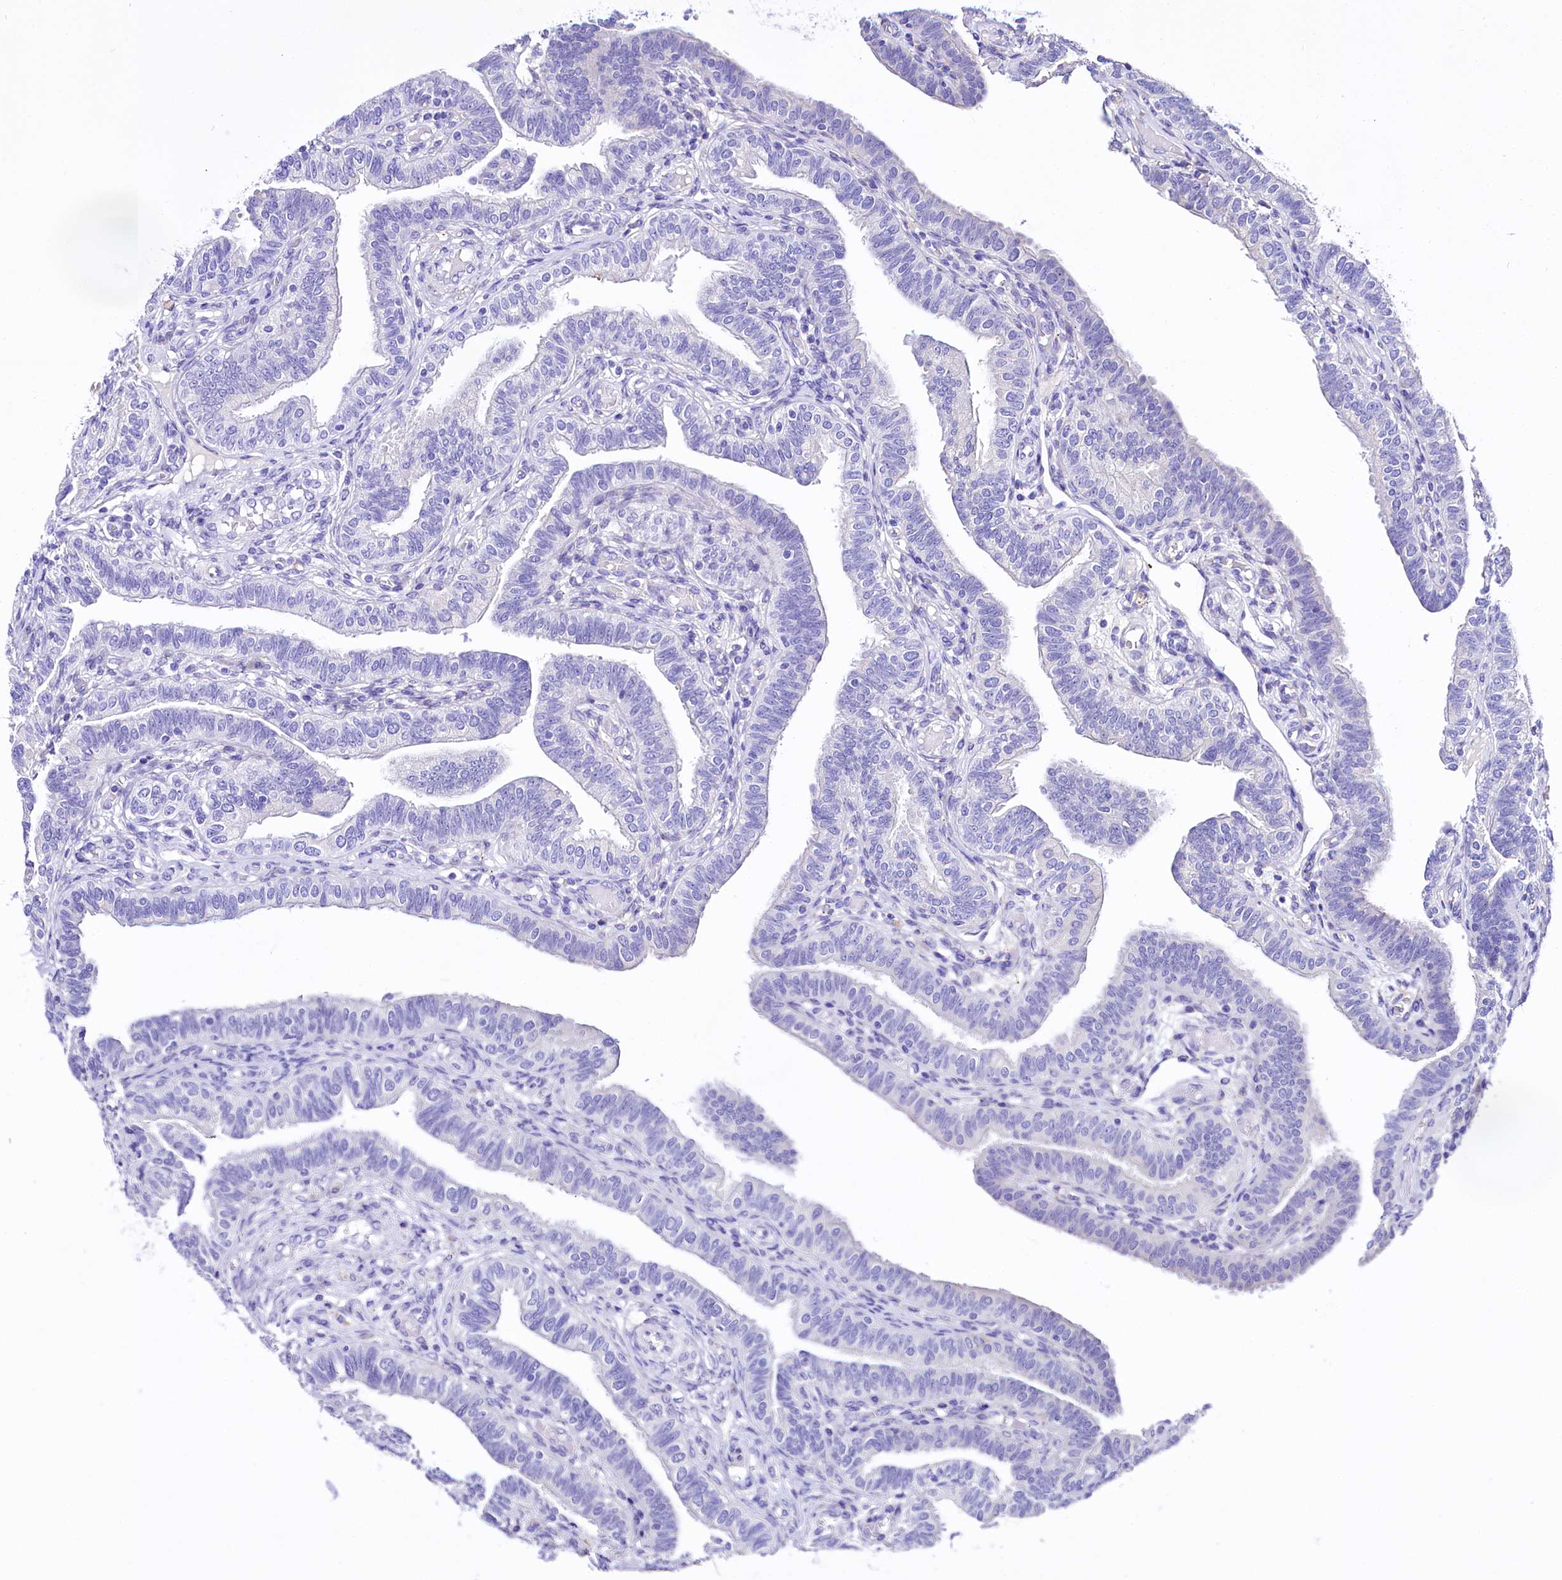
{"staining": {"intensity": "weak", "quantity": "<25%", "location": "cytoplasmic/membranous"}, "tissue": "fallopian tube", "cell_type": "Glandular cells", "image_type": "normal", "snomed": [{"axis": "morphology", "description": "Normal tissue, NOS"}, {"axis": "topography", "description": "Fallopian tube"}], "caption": "This is an immunohistochemistry image of benign human fallopian tube. There is no staining in glandular cells.", "gene": "A2ML1", "patient": {"sex": "female", "age": 39}}